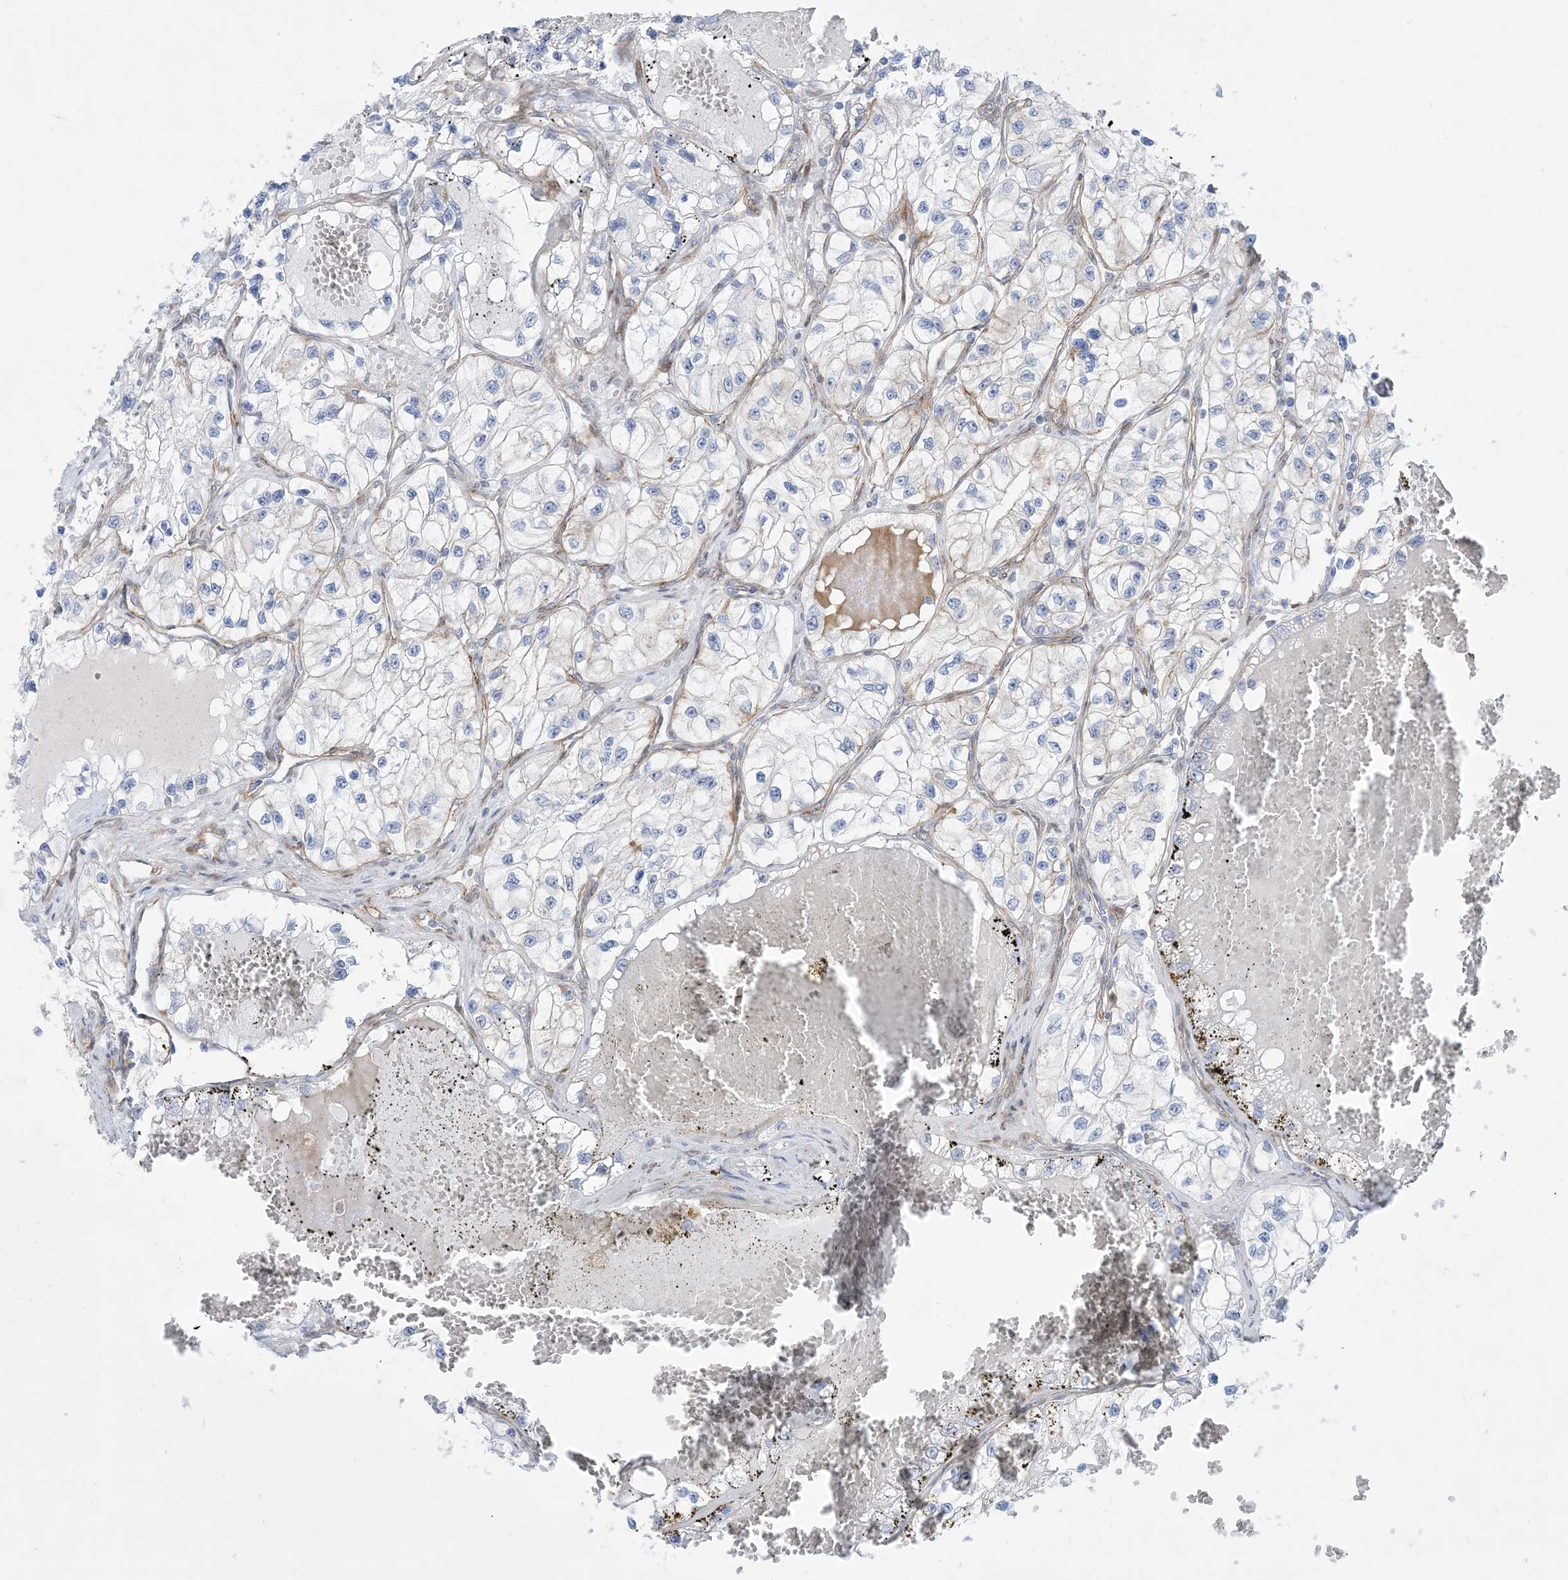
{"staining": {"intensity": "negative", "quantity": "none", "location": "none"}, "tissue": "renal cancer", "cell_type": "Tumor cells", "image_type": "cancer", "snomed": [{"axis": "morphology", "description": "Adenocarcinoma, NOS"}, {"axis": "topography", "description": "Kidney"}], "caption": "Immunohistochemical staining of human renal cancer shows no significant staining in tumor cells. (DAB immunohistochemistry with hematoxylin counter stain).", "gene": "MARS2", "patient": {"sex": "female", "age": 57}}